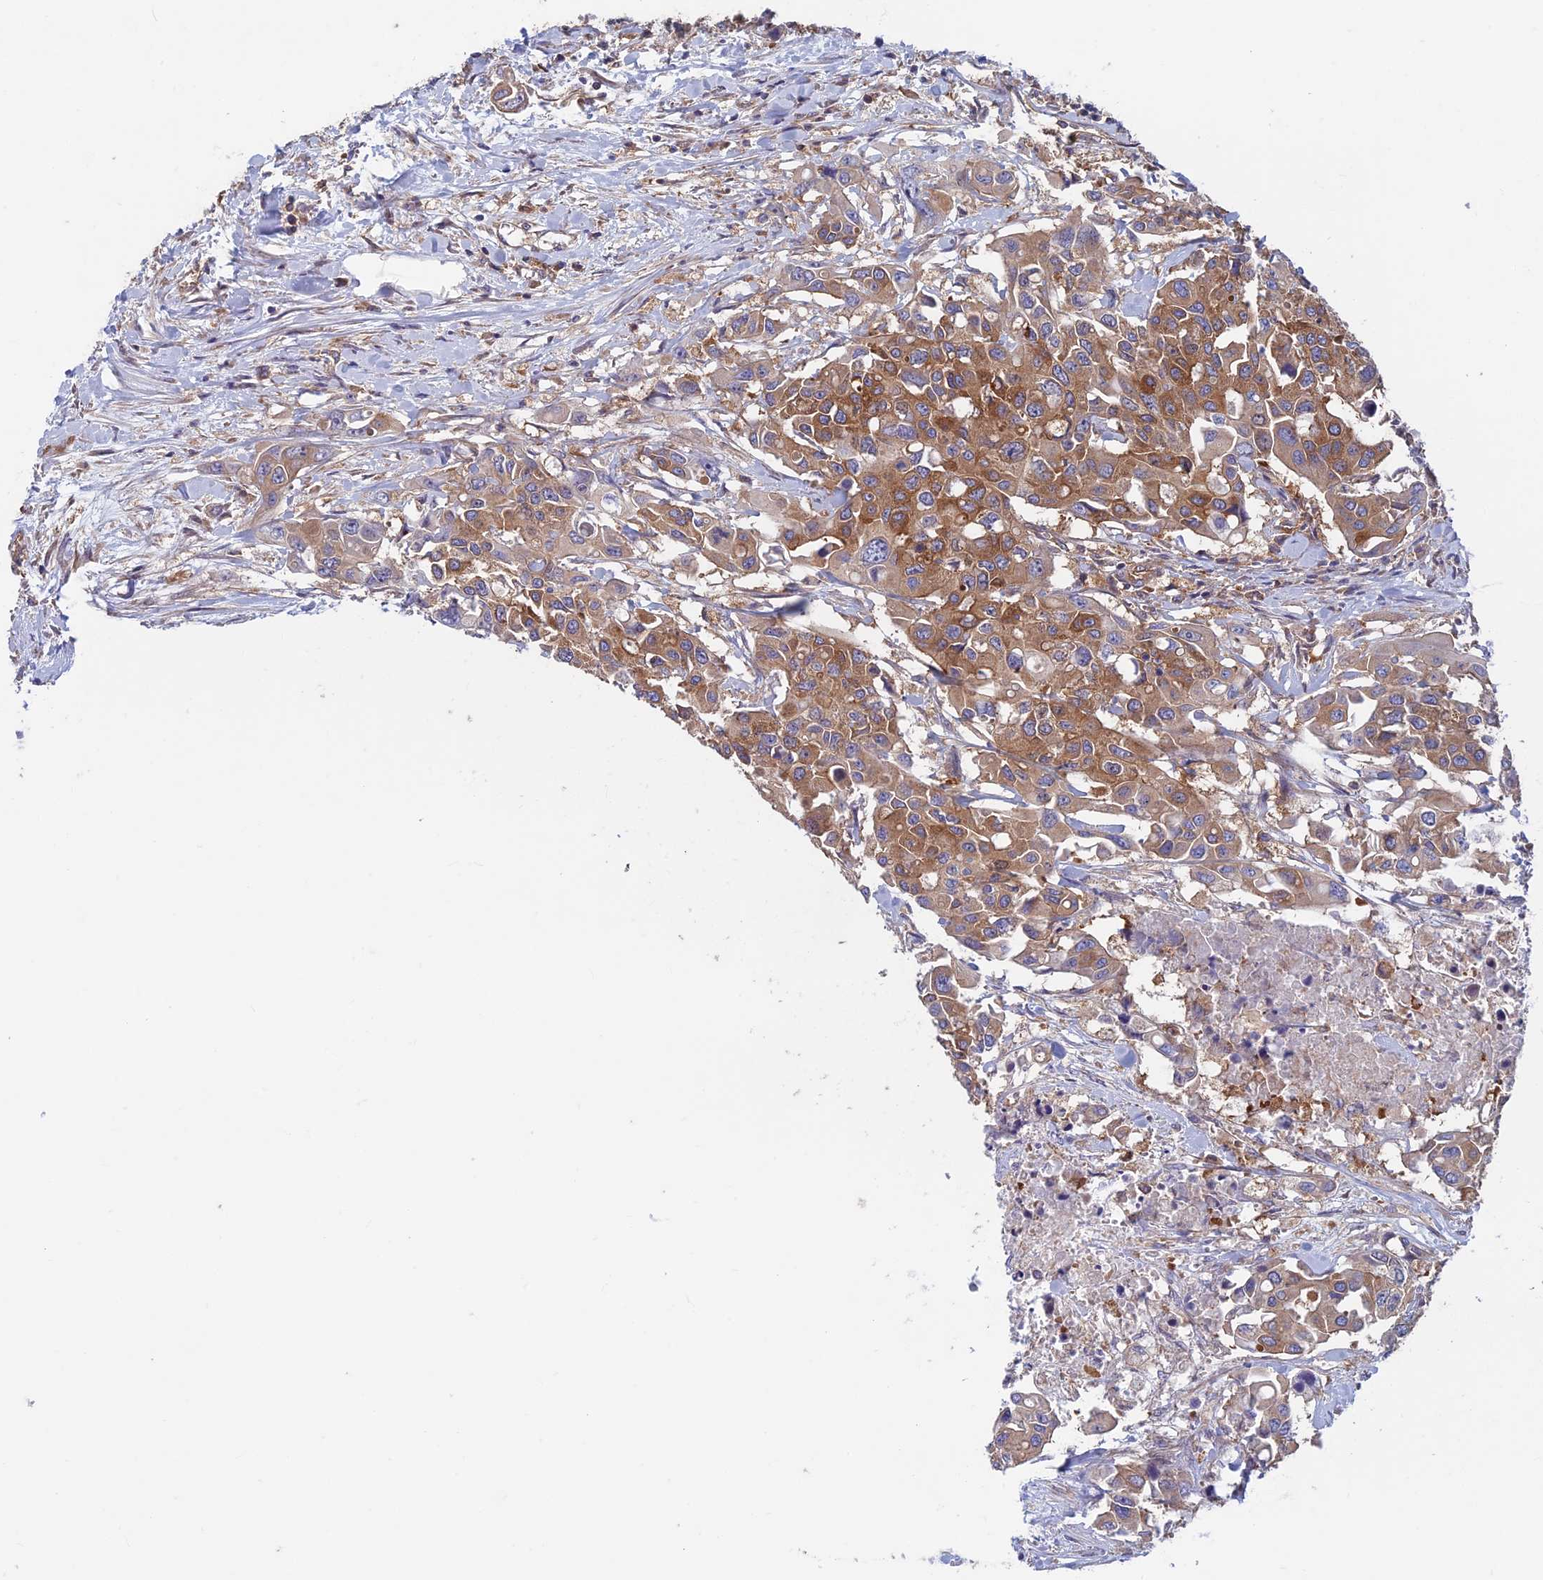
{"staining": {"intensity": "moderate", "quantity": ">75%", "location": "cytoplasmic/membranous"}, "tissue": "colorectal cancer", "cell_type": "Tumor cells", "image_type": "cancer", "snomed": [{"axis": "morphology", "description": "Adenocarcinoma, NOS"}, {"axis": "topography", "description": "Colon"}], "caption": "Approximately >75% of tumor cells in colorectal adenocarcinoma exhibit moderate cytoplasmic/membranous protein positivity as visualized by brown immunohistochemical staining.", "gene": "DNM1L", "patient": {"sex": "male", "age": 77}}